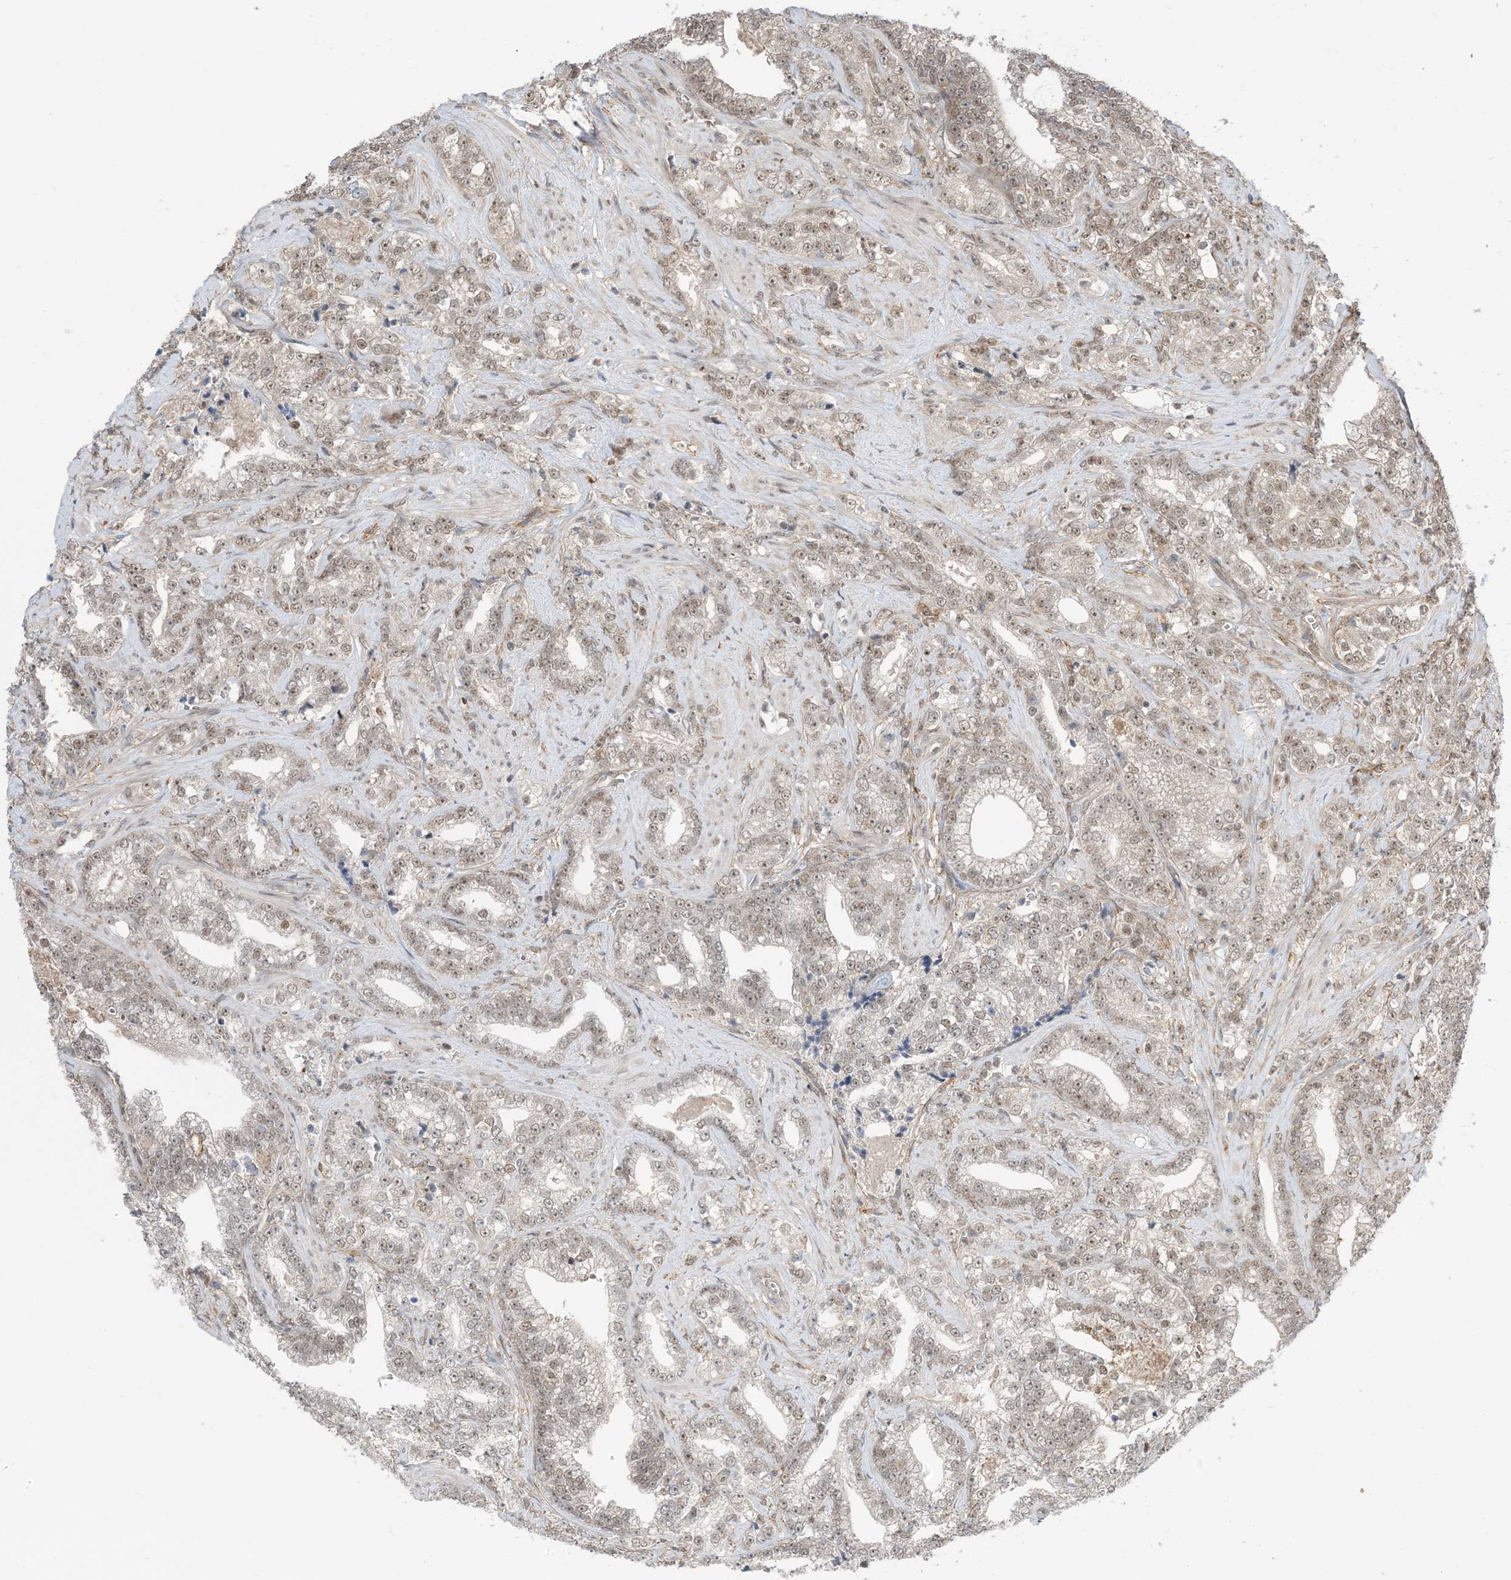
{"staining": {"intensity": "weak", "quantity": ">75%", "location": "nuclear"}, "tissue": "prostate cancer", "cell_type": "Tumor cells", "image_type": "cancer", "snomed": [{"axis": "morphology", "description": "Adenocarcinoma, High grade"}, {"axis": "topography", "description": "Prostate and seminal vesicle, NOS"}], "caption": "This is a micrograph of immunohistochemistry staining of prostate cancer, which shows weak staining in the nuclear of tumor cells.", "gene": "ZNF8", "patient": {"sex": "male", "age": 67}}